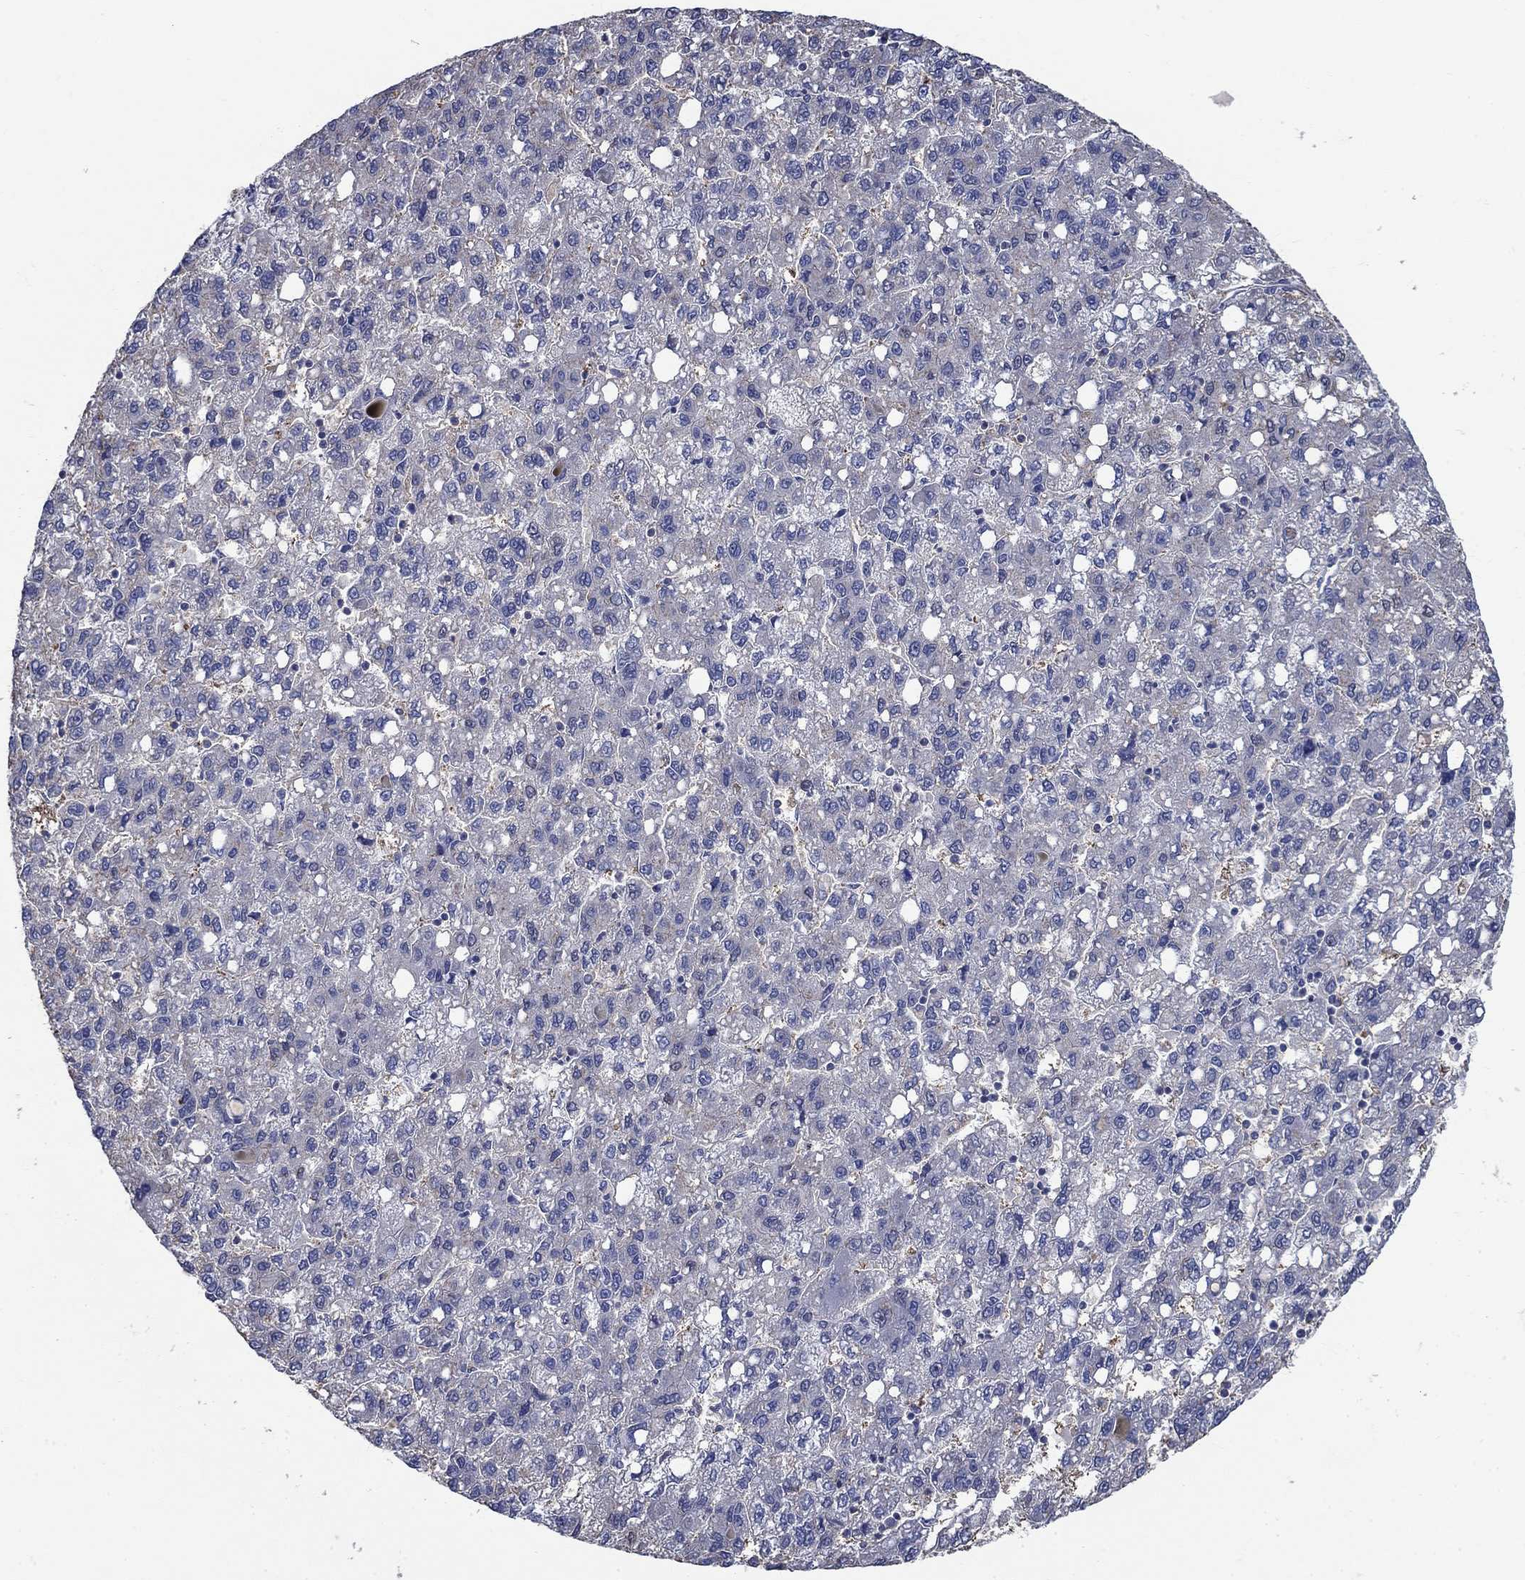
{"staining": {"intensity": "negative", "quantity": "none", "location": "none"}, "tissue": "liver cancer", "cell_type": "Tumor cells", "image_type": "cancer", "snomed": [{"axis": "morphology", "description": "Carcinoma, Hepatocellular, NOS"}, {"axis": "topography", "description": "Liver"}], "caption": "The histopathology image demonstrates no significant expression in tumor cells of liver cancer.", "gene": "FLNC", "patient": {"sex": "female", "age": 82}}